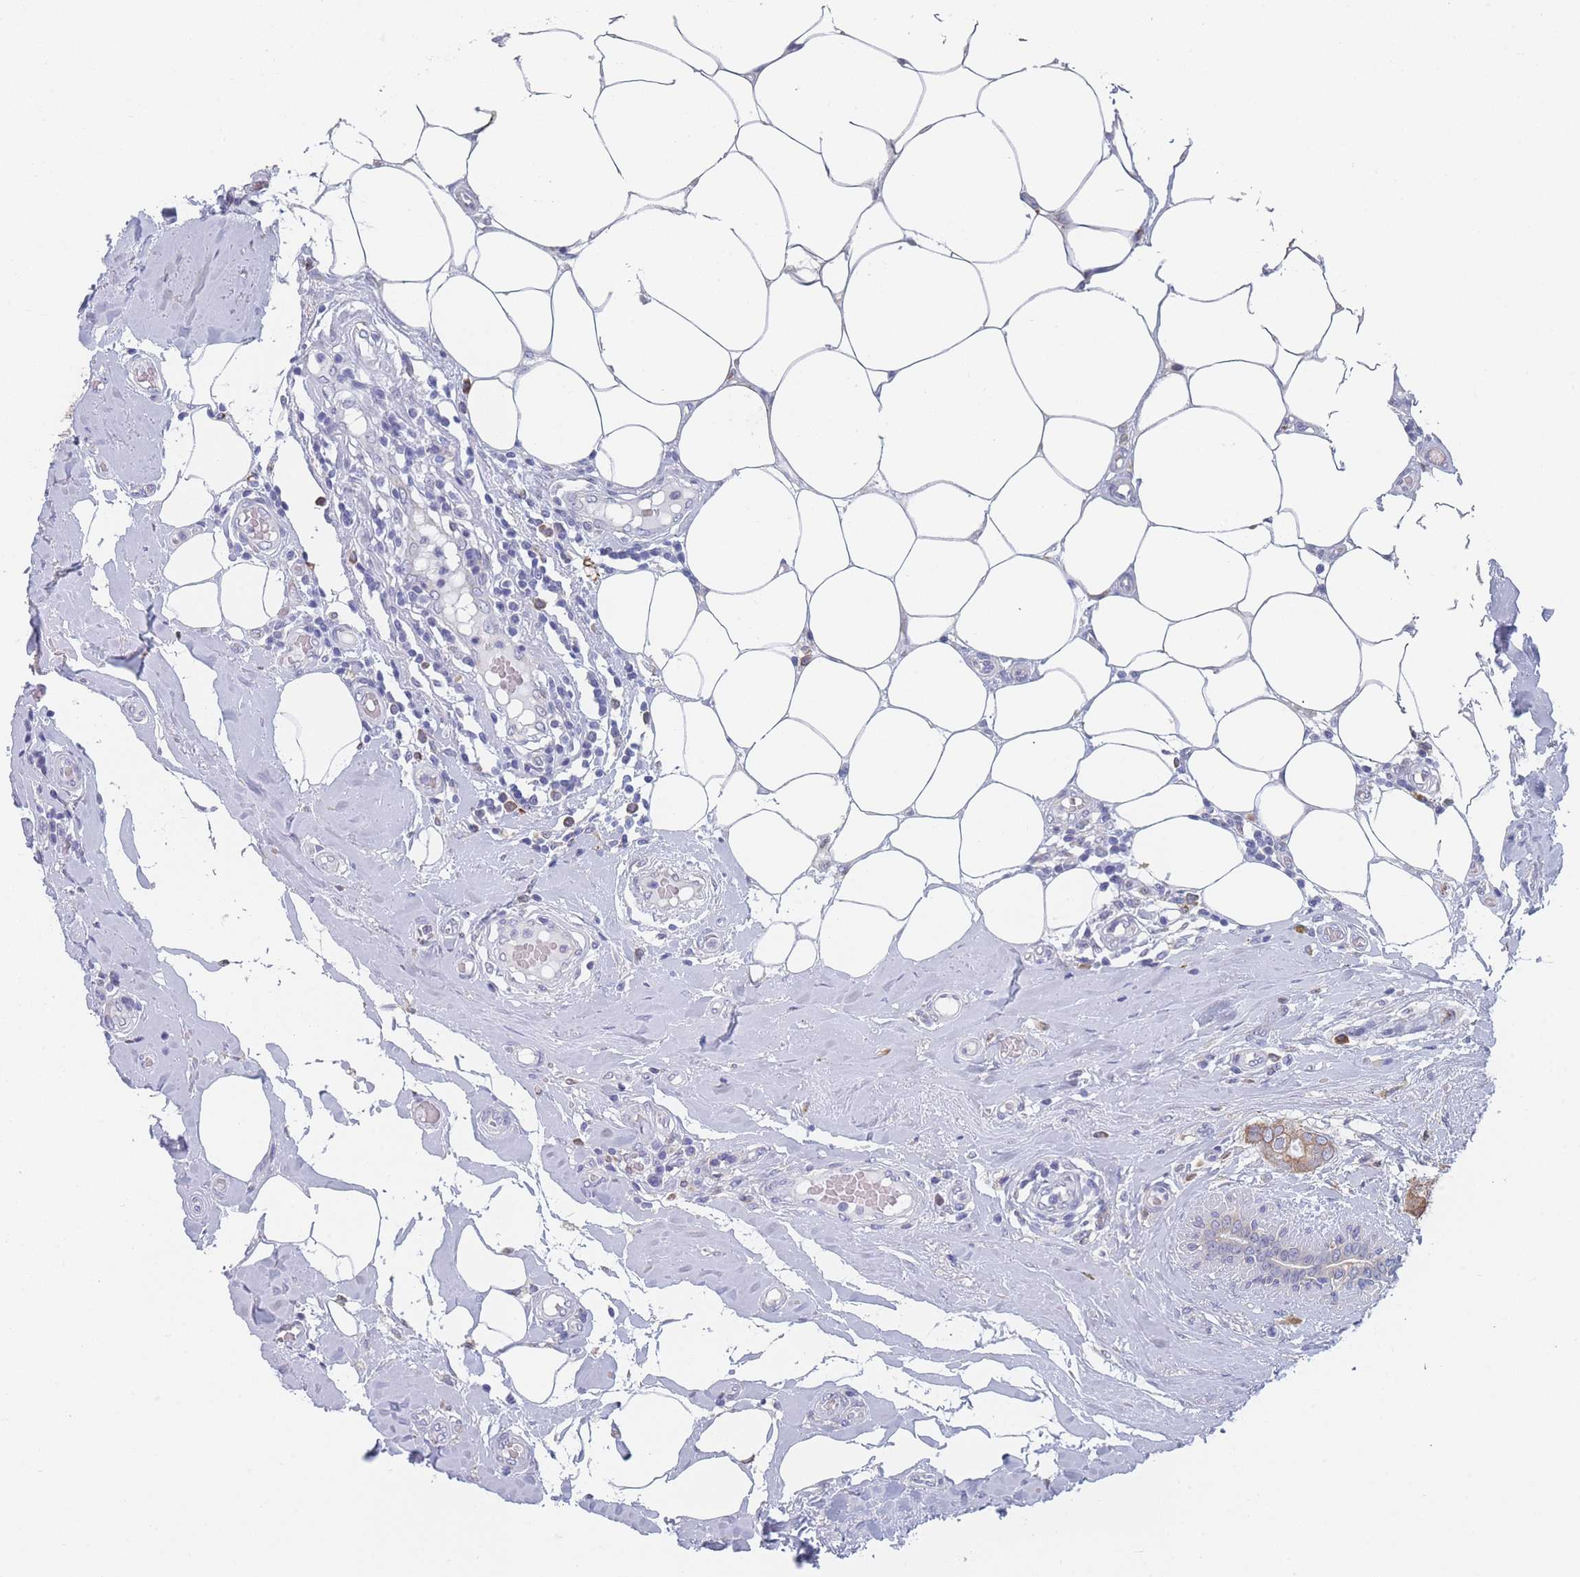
{"staining": {"intensity": "moderate", "quantity": ">75%", "location": "cytoplasmic/membranous"}, "tissue": "breast cancer", "cell_type": "Tumor cells", "image_type": "cancer", "snomed": [{"axis": "morphology", "description": "Duct carcinoma"}, {"axis": "topography", "description": "Breast"}], "caption": "A medium amount of moderate cytoplasmic/membranous staining is present in approximately >75% of tumor cells in breast infiltrating ductal carcinoma tissue.", "gene": "TMED10", "patient": {"sex": "female", "age": 73}}